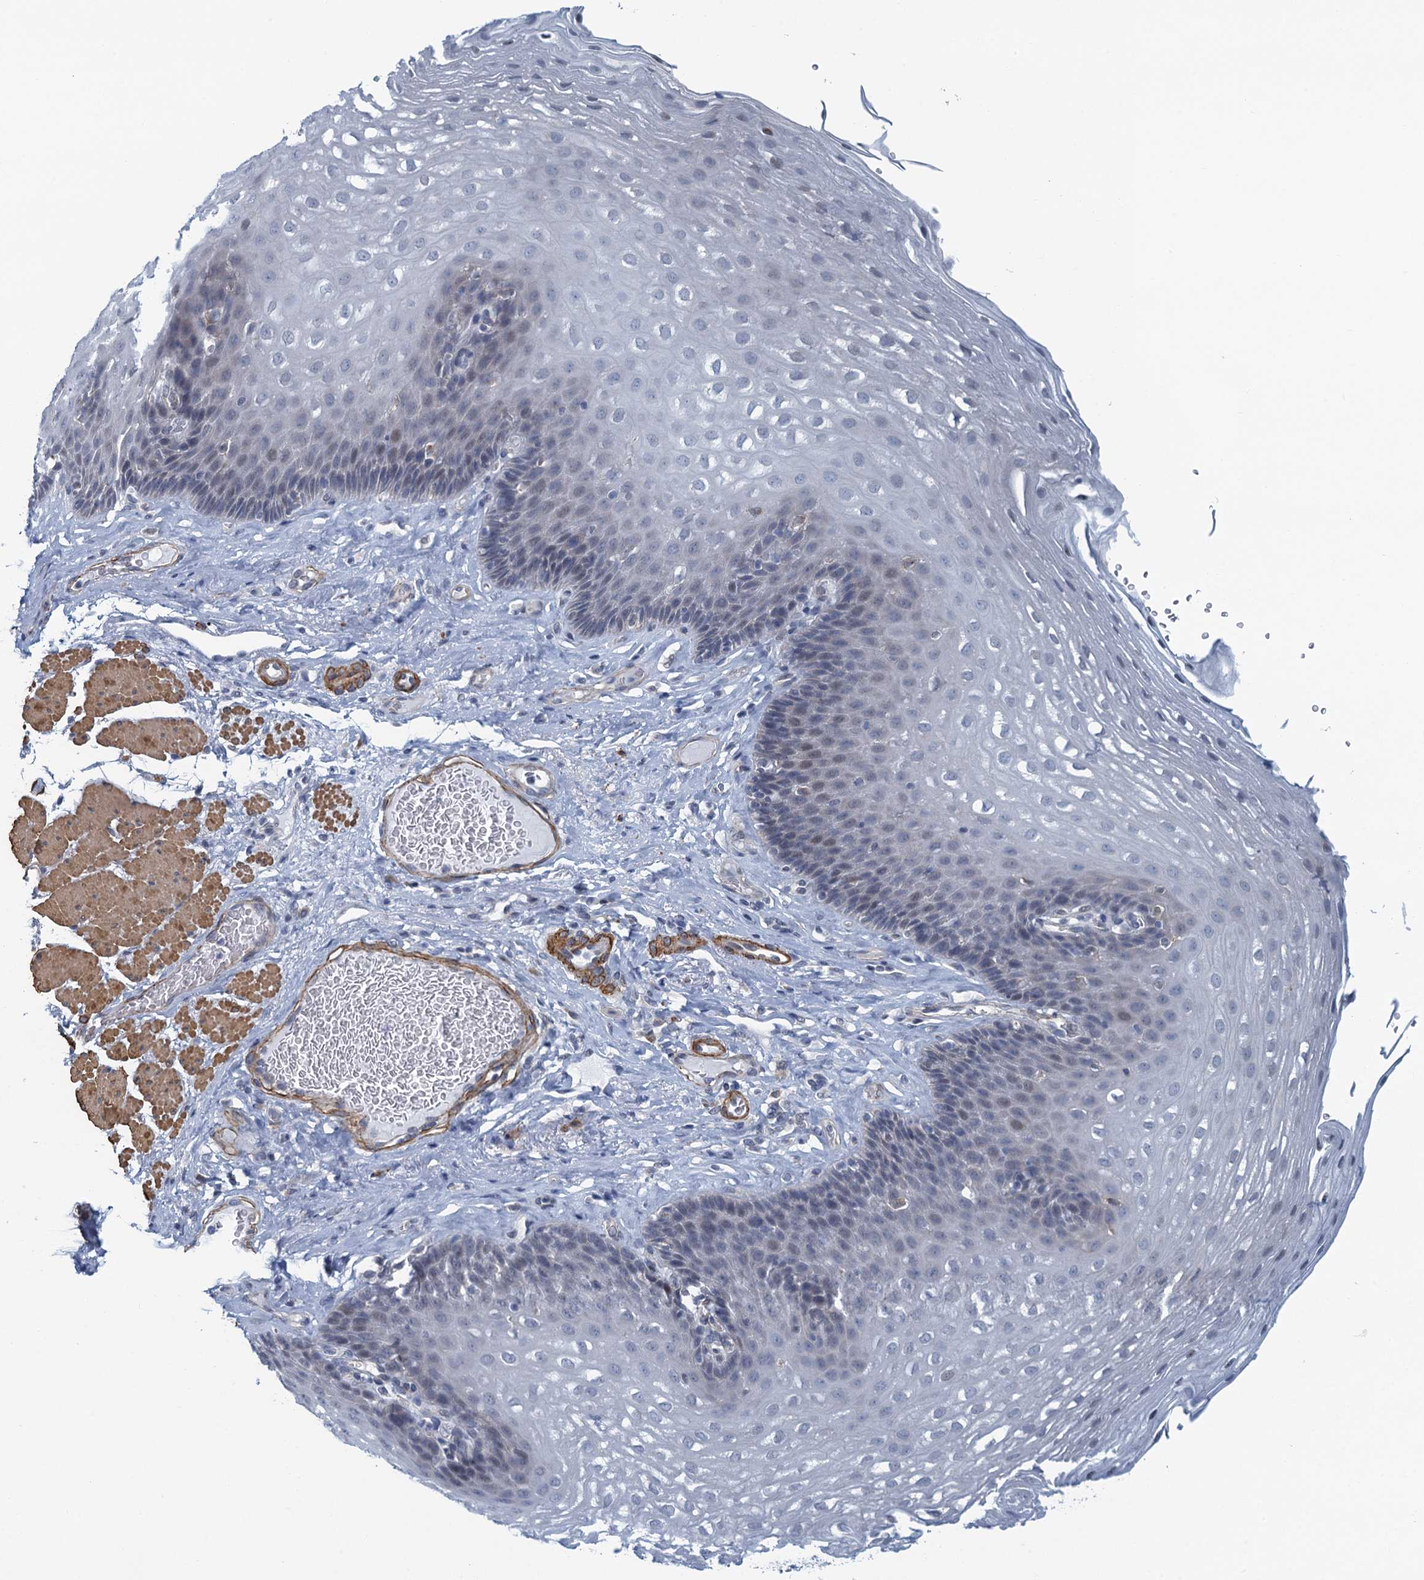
{"staining": {"intensity": "negative", "quantity": "none", "location": "none"}, "tissue": "esophagus", "cell_type": "Squamous epithelial cells", "image_type": "normal", "snomed": [{"axis": "morphology", "description": "Normal tissue, NOS"}, {"axis": "topography", "description": "Esophagus"}], "caption": "Immunohistochemical staining of normal esophagus displays no significant staining in squamous epithelial cells. Nuclei are stained in blue.", "gene": "ALG2", "patient": {"sex": "female", "age": 66}}